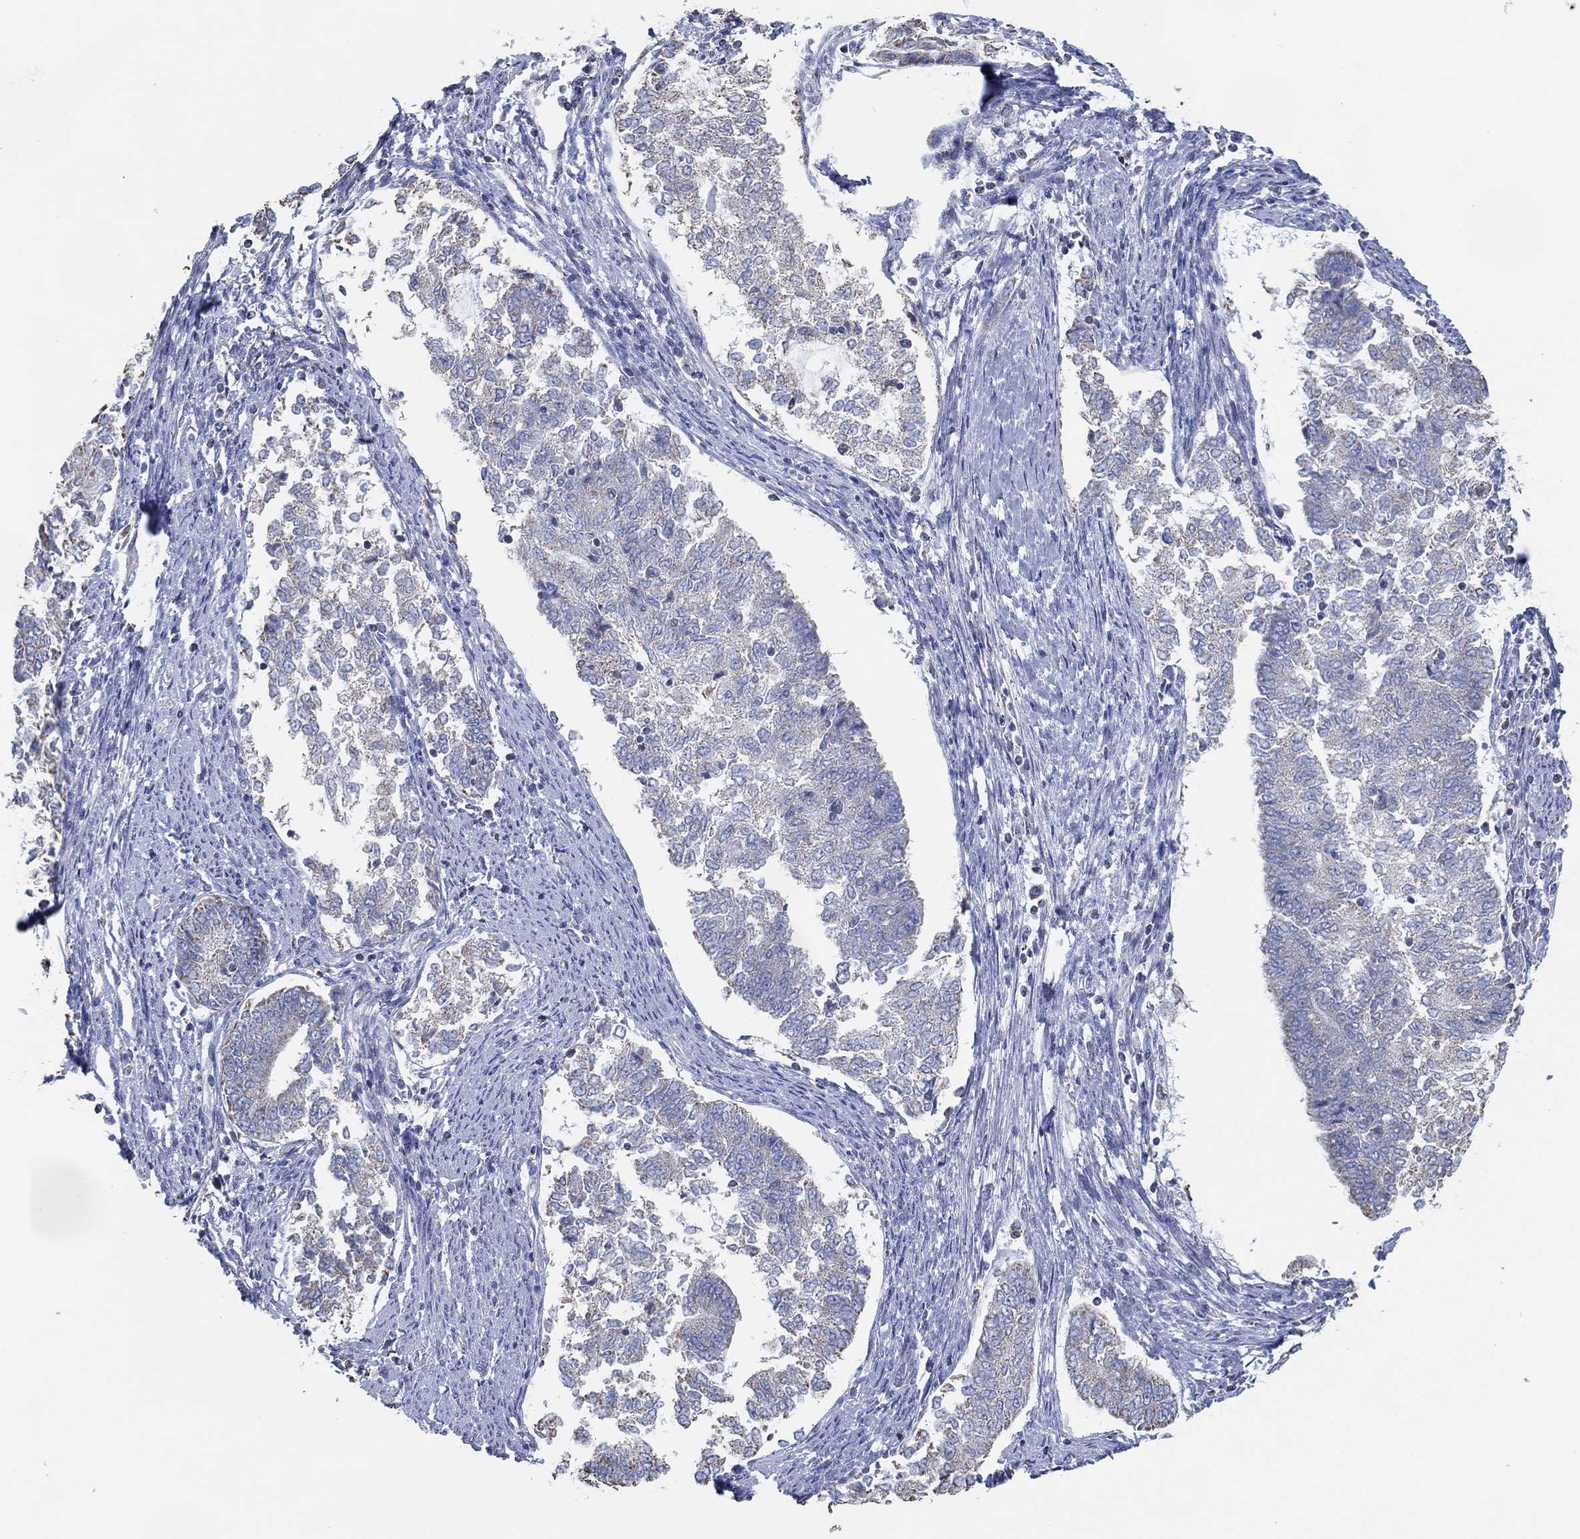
{"staining": {"intensity": "negative", "quantity": "none", "location": "none"}, "tissue": "endometrial cancer", "cell_type": "Tumor cells", "image_type": "cancer", "snomed": [{"axis": "morphology", "description": "Adenocarcinoma, NOS"}, {"axis": "topography", "description": "Endometrium"}], "caption": "Immunohistochemistry image of neoplastic tissue: human endometrial cancer (adenocarcinoma) stained with DAB (3,3'-diaminobenzidine) shows no significant protein expression in tumor cells.", "gene": "CFTR", "patient": {"sex": "female", "age": 65}}